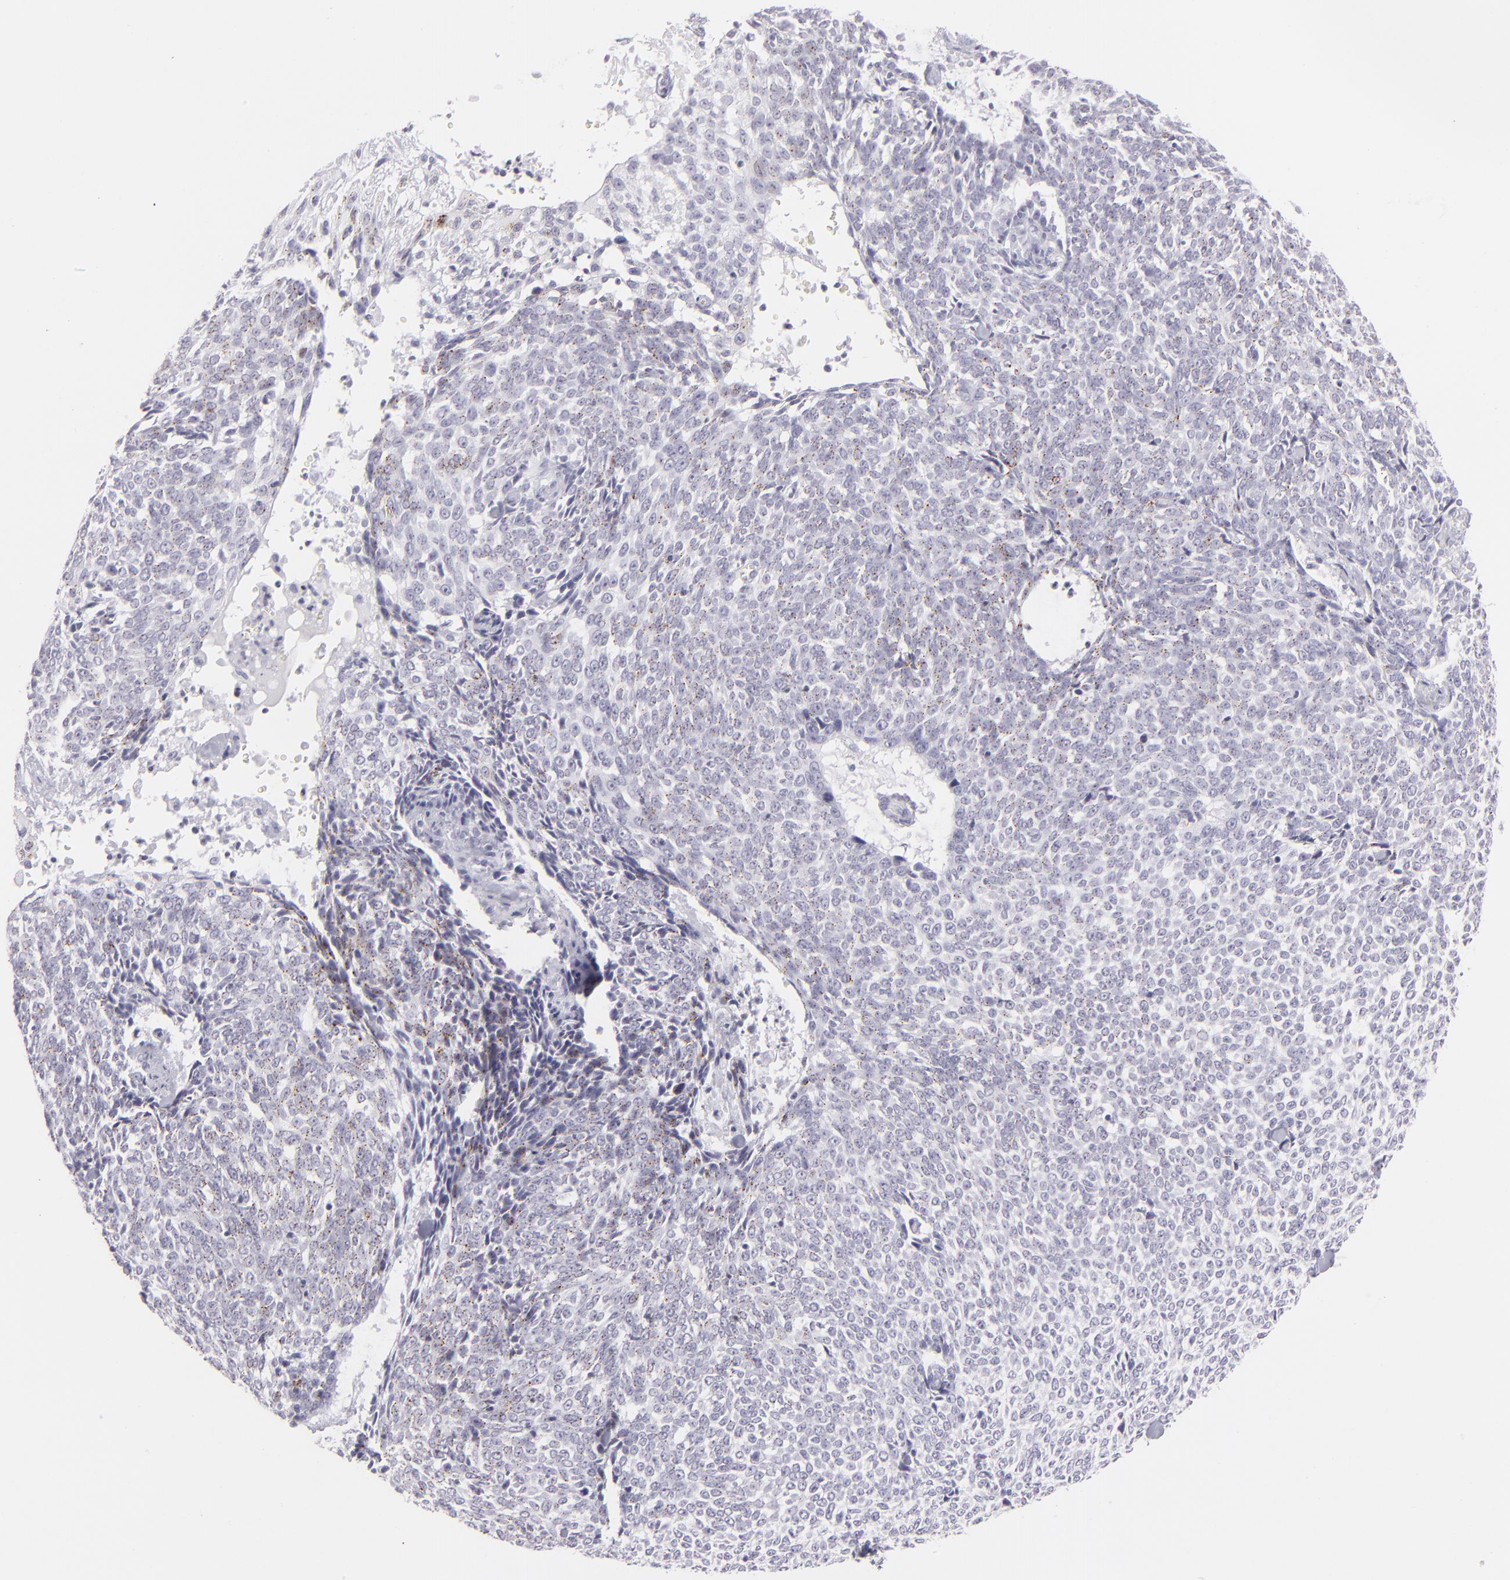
{"staining": {"intensity": "negative", "quantity": "none", "location": "none"}, "tissue": "skin cancer", "cell_type": "Tumor cells", "image_type": "cancer", "snomed": [{"axis": "morphology", "description": "Basal cell carcinoma"}, {"axis": "topography", "description": "Skin"}], "caption": "IHC micrograph of neoplastic tissue: human skin cancer (basal cell carcinoma) stained with DAB (3,3'-diaminobenzidine) reveals no significant protein positivity in tumor cells. (DAB (3,3'-diaminobenzidine) immunohistochemistry (IHC), high magnification).", "gene": "FLG", "patient": {"sex": "female", "age": 89}}